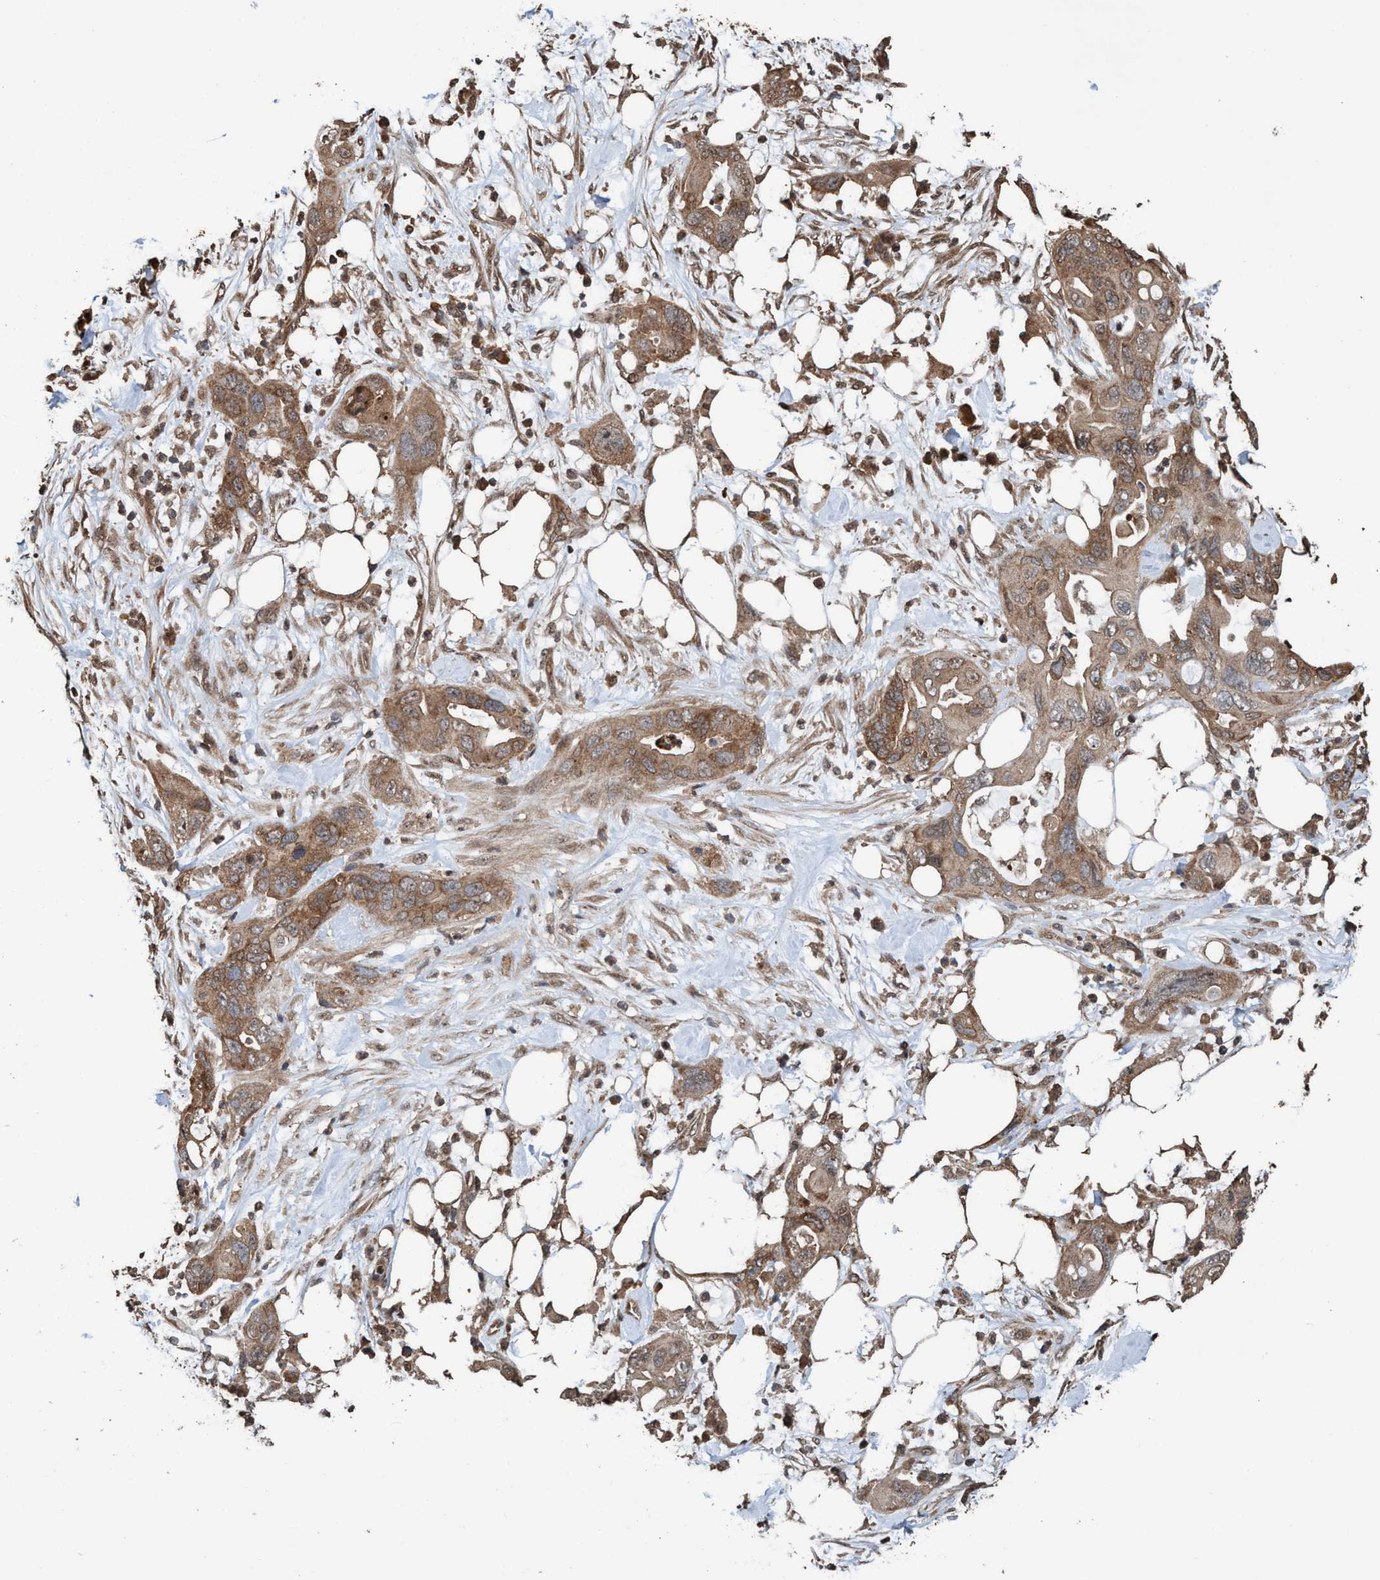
{"staining": {"intensity": "moderate", "quantity": ">75%", "location": "cytoplasmic/membranous"}, "tissue": "pancreatic cancer", "cell_type": "Tumor cells", "image_type": "cancer", "snomed": [{"axis": "morphology", "description": "Adenocarcinoma, NOS"}, {"axis": "topography", "description": "Pancreas"}], "caption": "Pancreatic cancer was stained to show a protein in brown. There is medium levels of moderate cytoplasmic/membranous positivity in about >75% of tumor cells.", "gene": "TRPC7", "patient": {"sex": "female", "age": 71}}